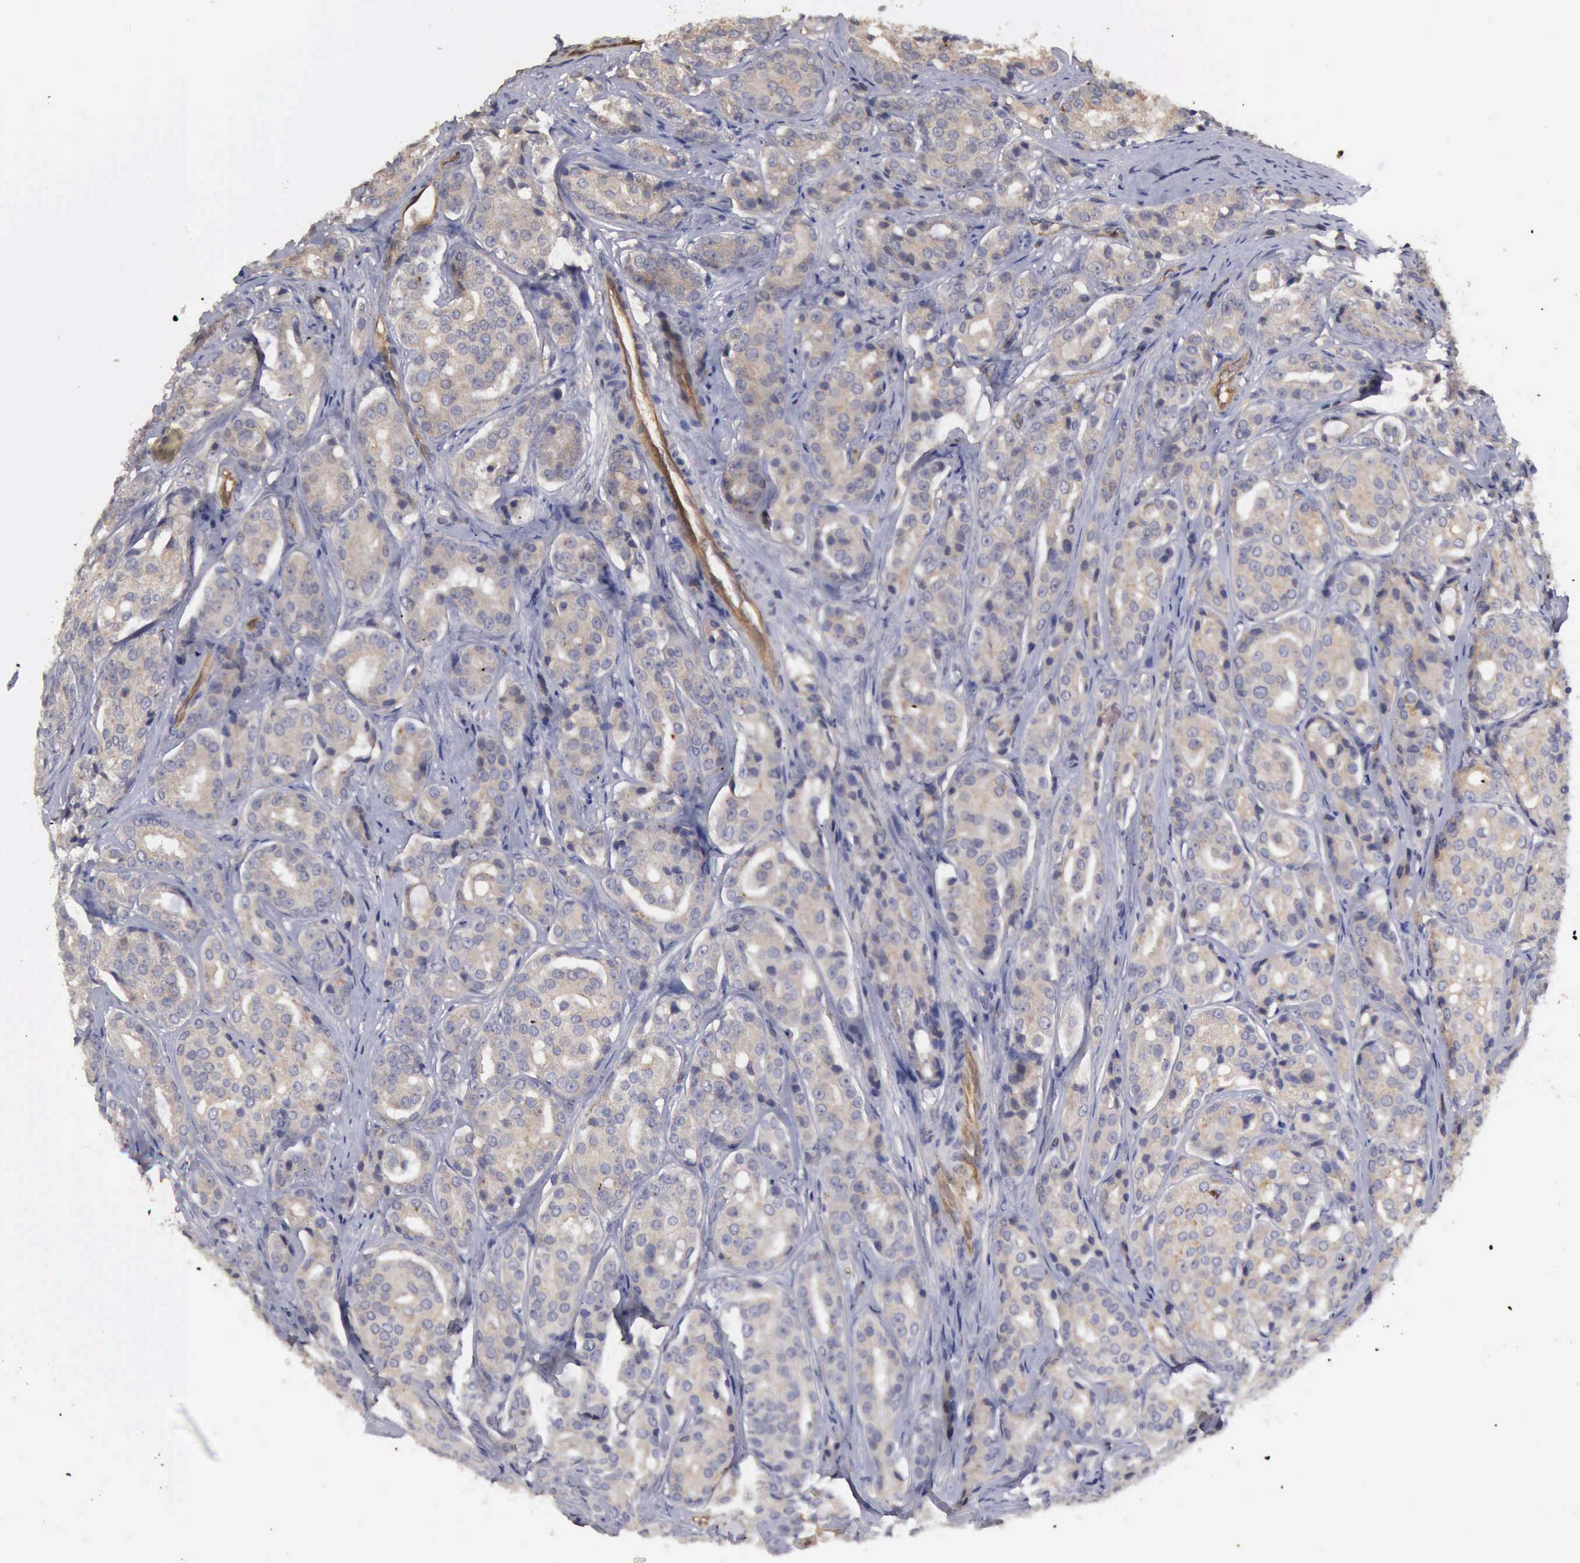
{"staining": {"intensity": "negative", "quantity": "none", "location": "none"}, "tissue": "prostate cancer", "cell_type": "Tumor cells", "image_type": "cancer", "snomed": [{"axis": "morphology", "description": "Adenocarcinoma, High grade"}, {"axis": "topography", "description": "Prostate"}], "caption": "There is no significant expression in tumor cells of prostate adenocarcinoma (high-grade).", "gene": "BMX", "patient": {"sex": "male", "age": 64}}